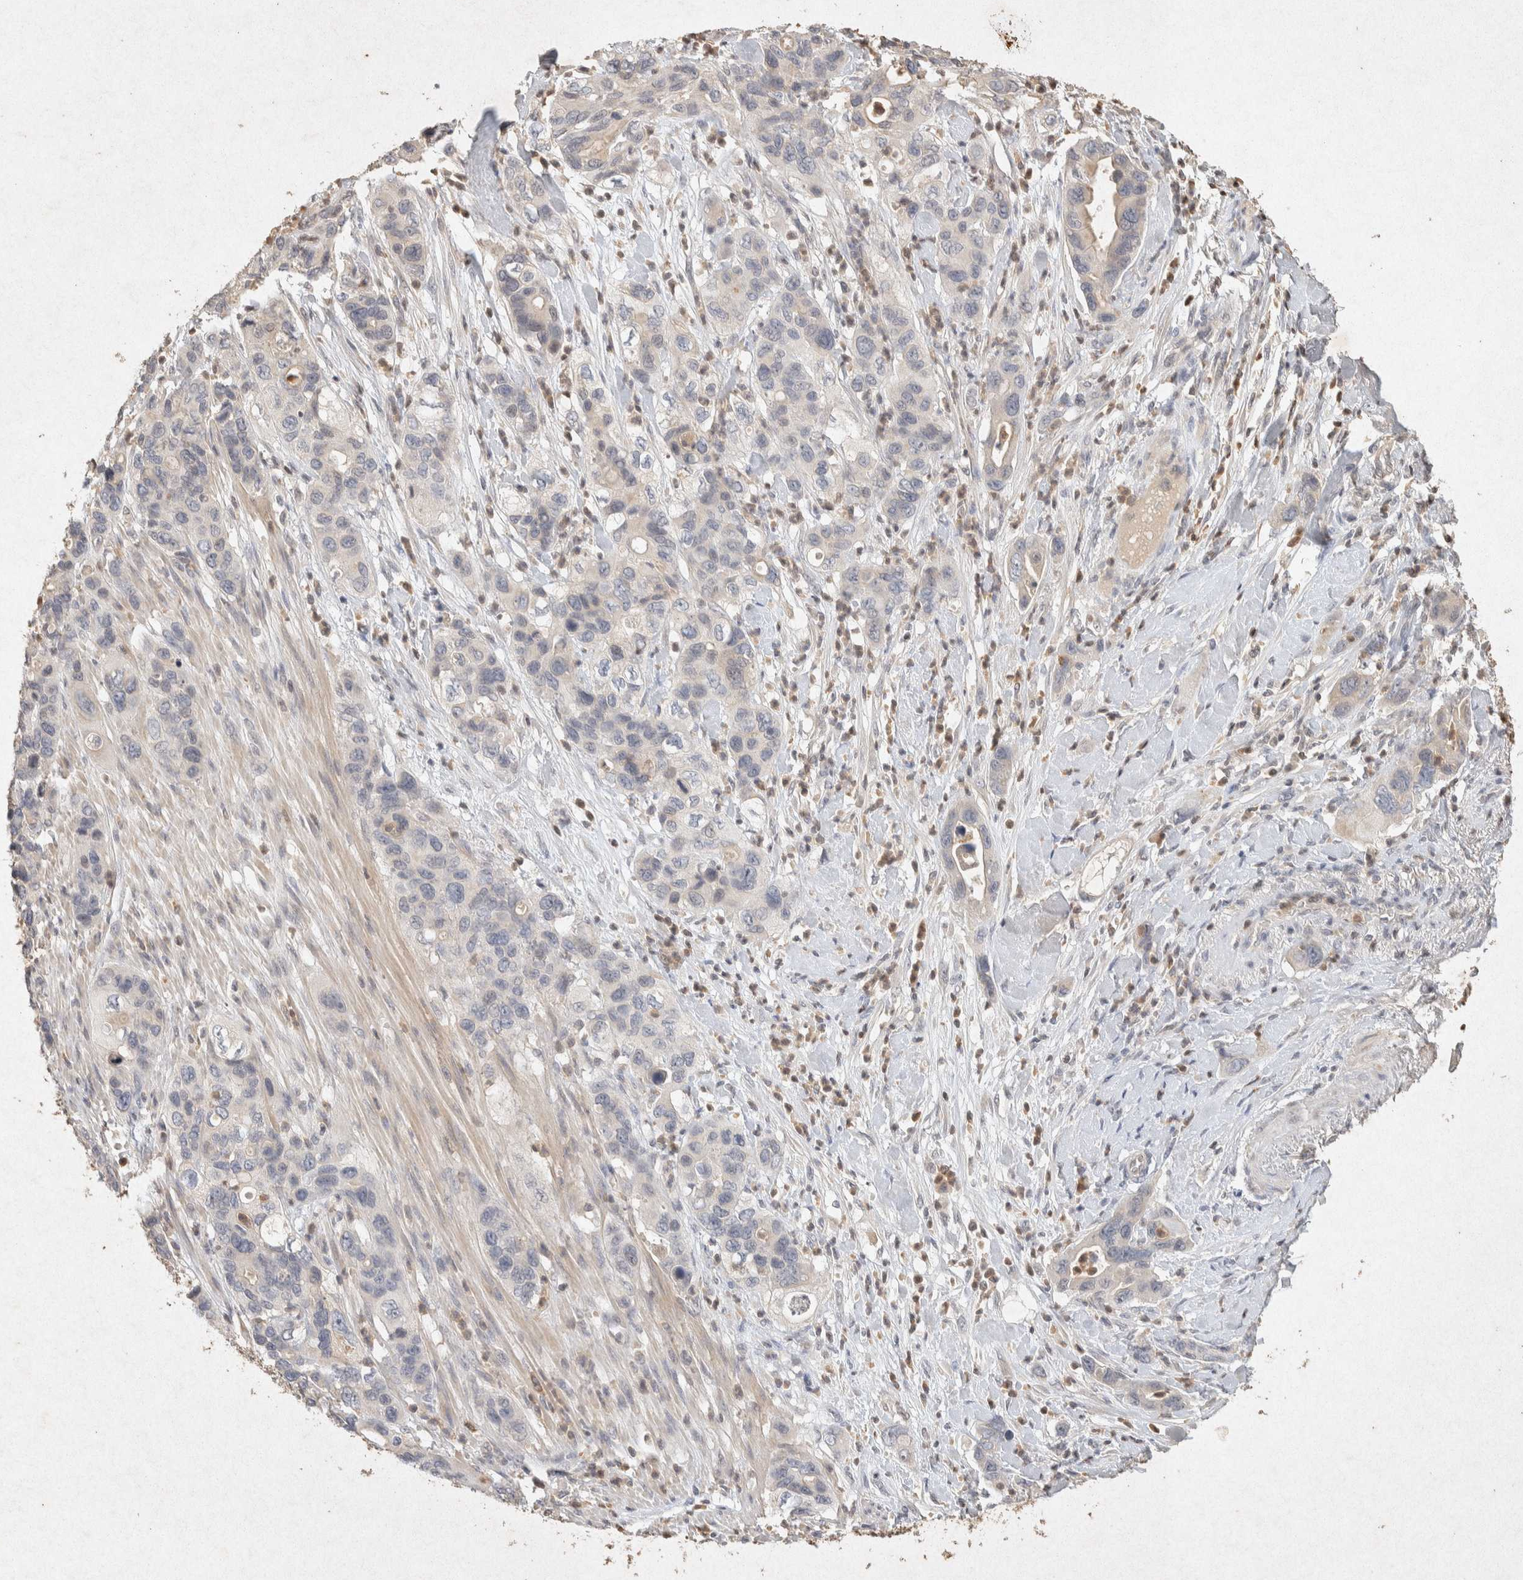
{"staining": {"intensity": "negative", "quantity": "none", "location": "none"}, "tissue": "pancreatic cancer", "cell_type": "Tumor cells", "image_type": "cancer", "snomed": [{"axis": "morphology", "description": "Adenocarcinoma, NOS"}, {"axis": "topography", "description": "Pancreas"}], "caption": "Tumor cells are negative for protein expression in human pancreatic cancer (adenocarcinoma).", "gene": "RAC2", "patient": {"sex": "female", "age": 71}}